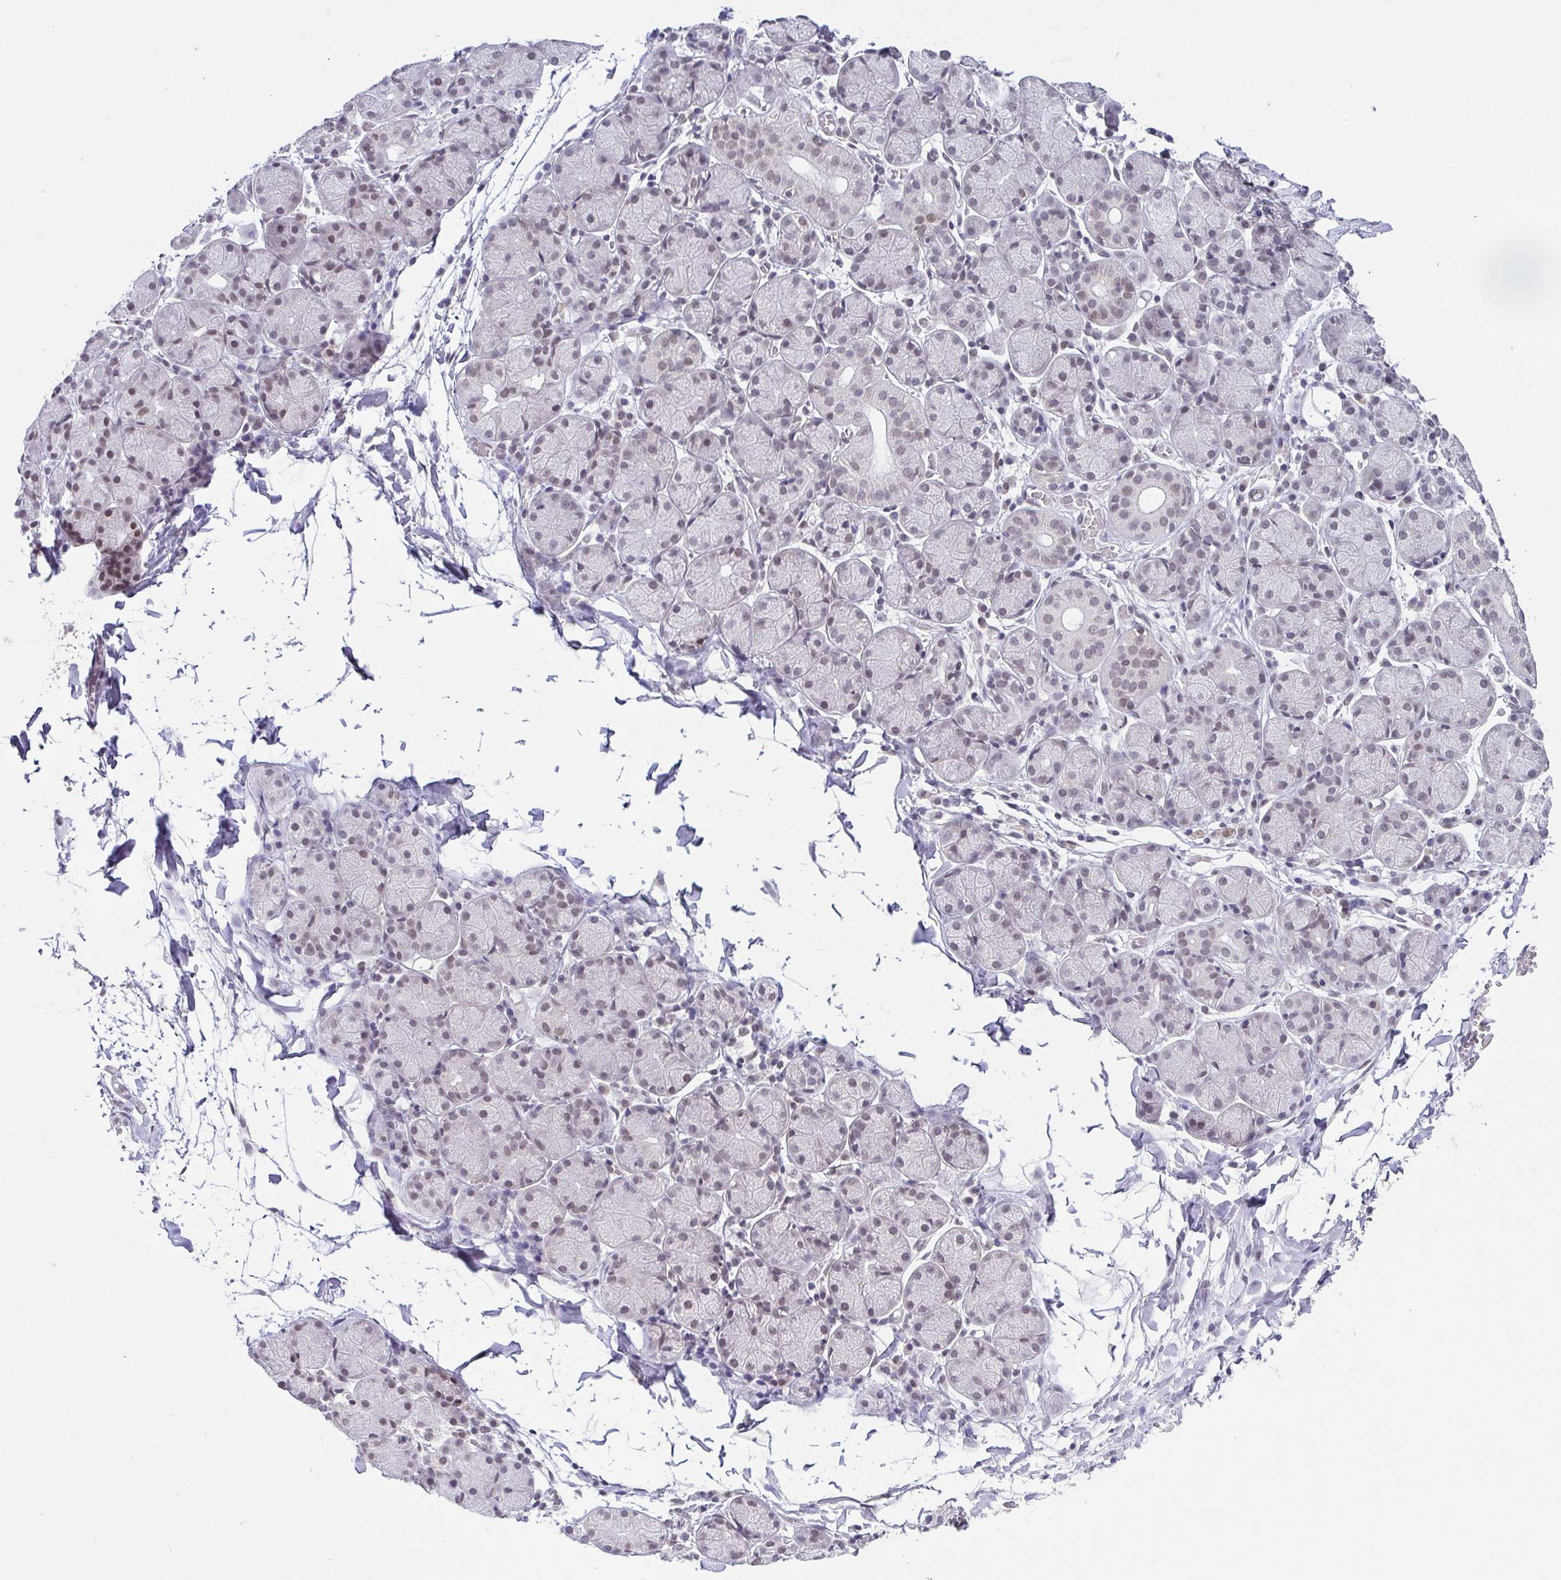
{"staining": {"intensity": "weak", "quantity": "<25%", "location": "cytoplasmic/membranous,nuclear"}, "tissue": "salivary gland", "cell_type": "Glandular cells", "image_type": "normal", "snomed": [{"axis": "morphology", "description": "Normal tissue, NOS"}, {"axis": "topography", "description": "Salivary gland"}], "caption": "Protein analysis of unremarkable salivary gland reveals no significant positivity in glandular cells.", "gene": "RBM3", "patient": {"sex": "female", "age": 24}}